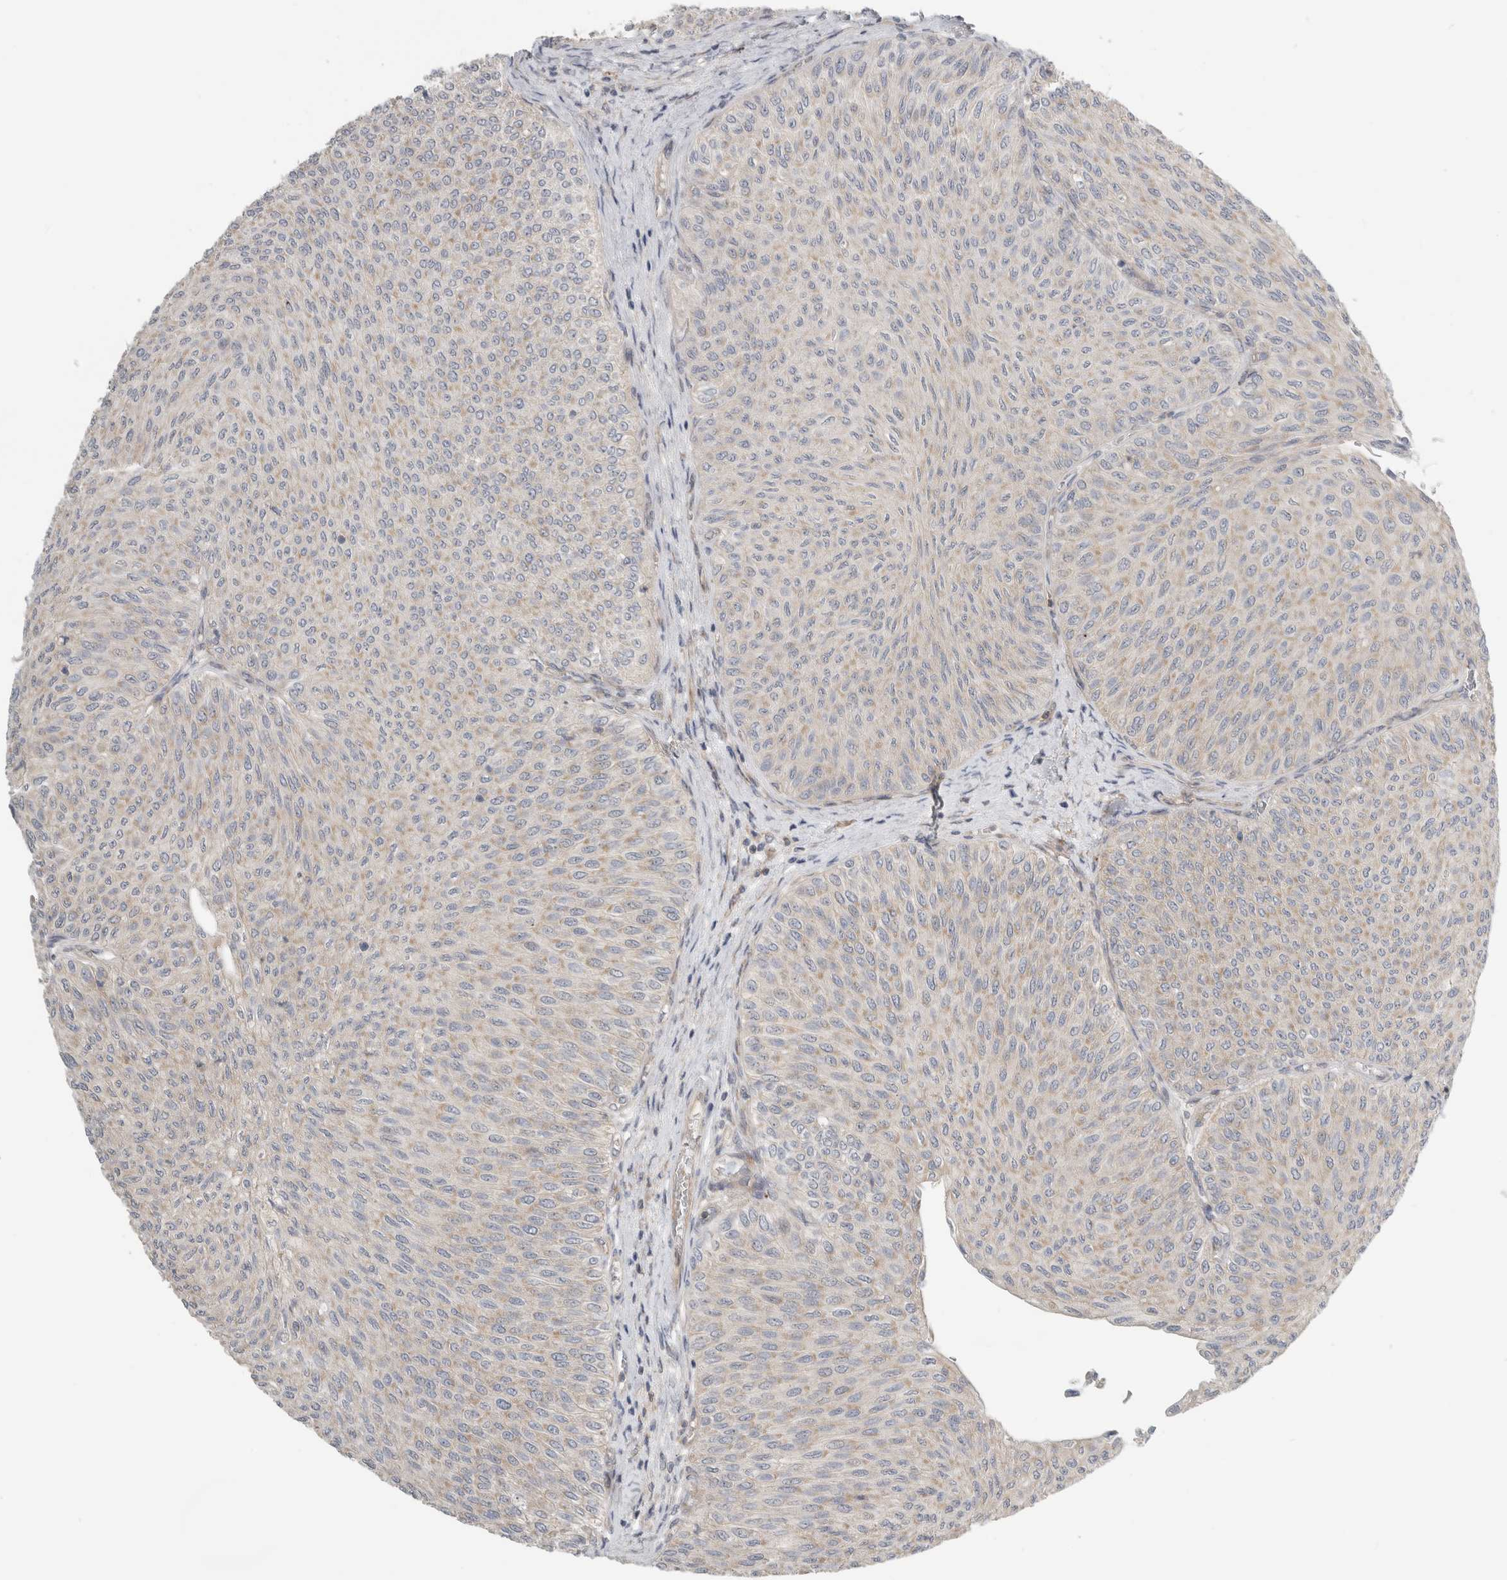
{"staining": {"intensity": "weak", "quantity": "25%-75%", "location": "cytoplasmic/membranous"}, "tissue": "urothelial cancer", "cell_type": "Tumor cells", "image_type": "cancer", "snomed": [{"axis": "morphology", "description": "Urothelial carcinoma, Low grade"}, {"axis": "topography", "description": "Urinary bladder"}], "caption": "High-power microscopy captured an immunohistochemistry (IHC) photomicrograph of urothelial cancer, revealing weak cytoplasmic/membranous staining in about 25%-75% of tumor cells.", "gene": "KPNA5", "patient": {"sex": "male", "age": 78}}